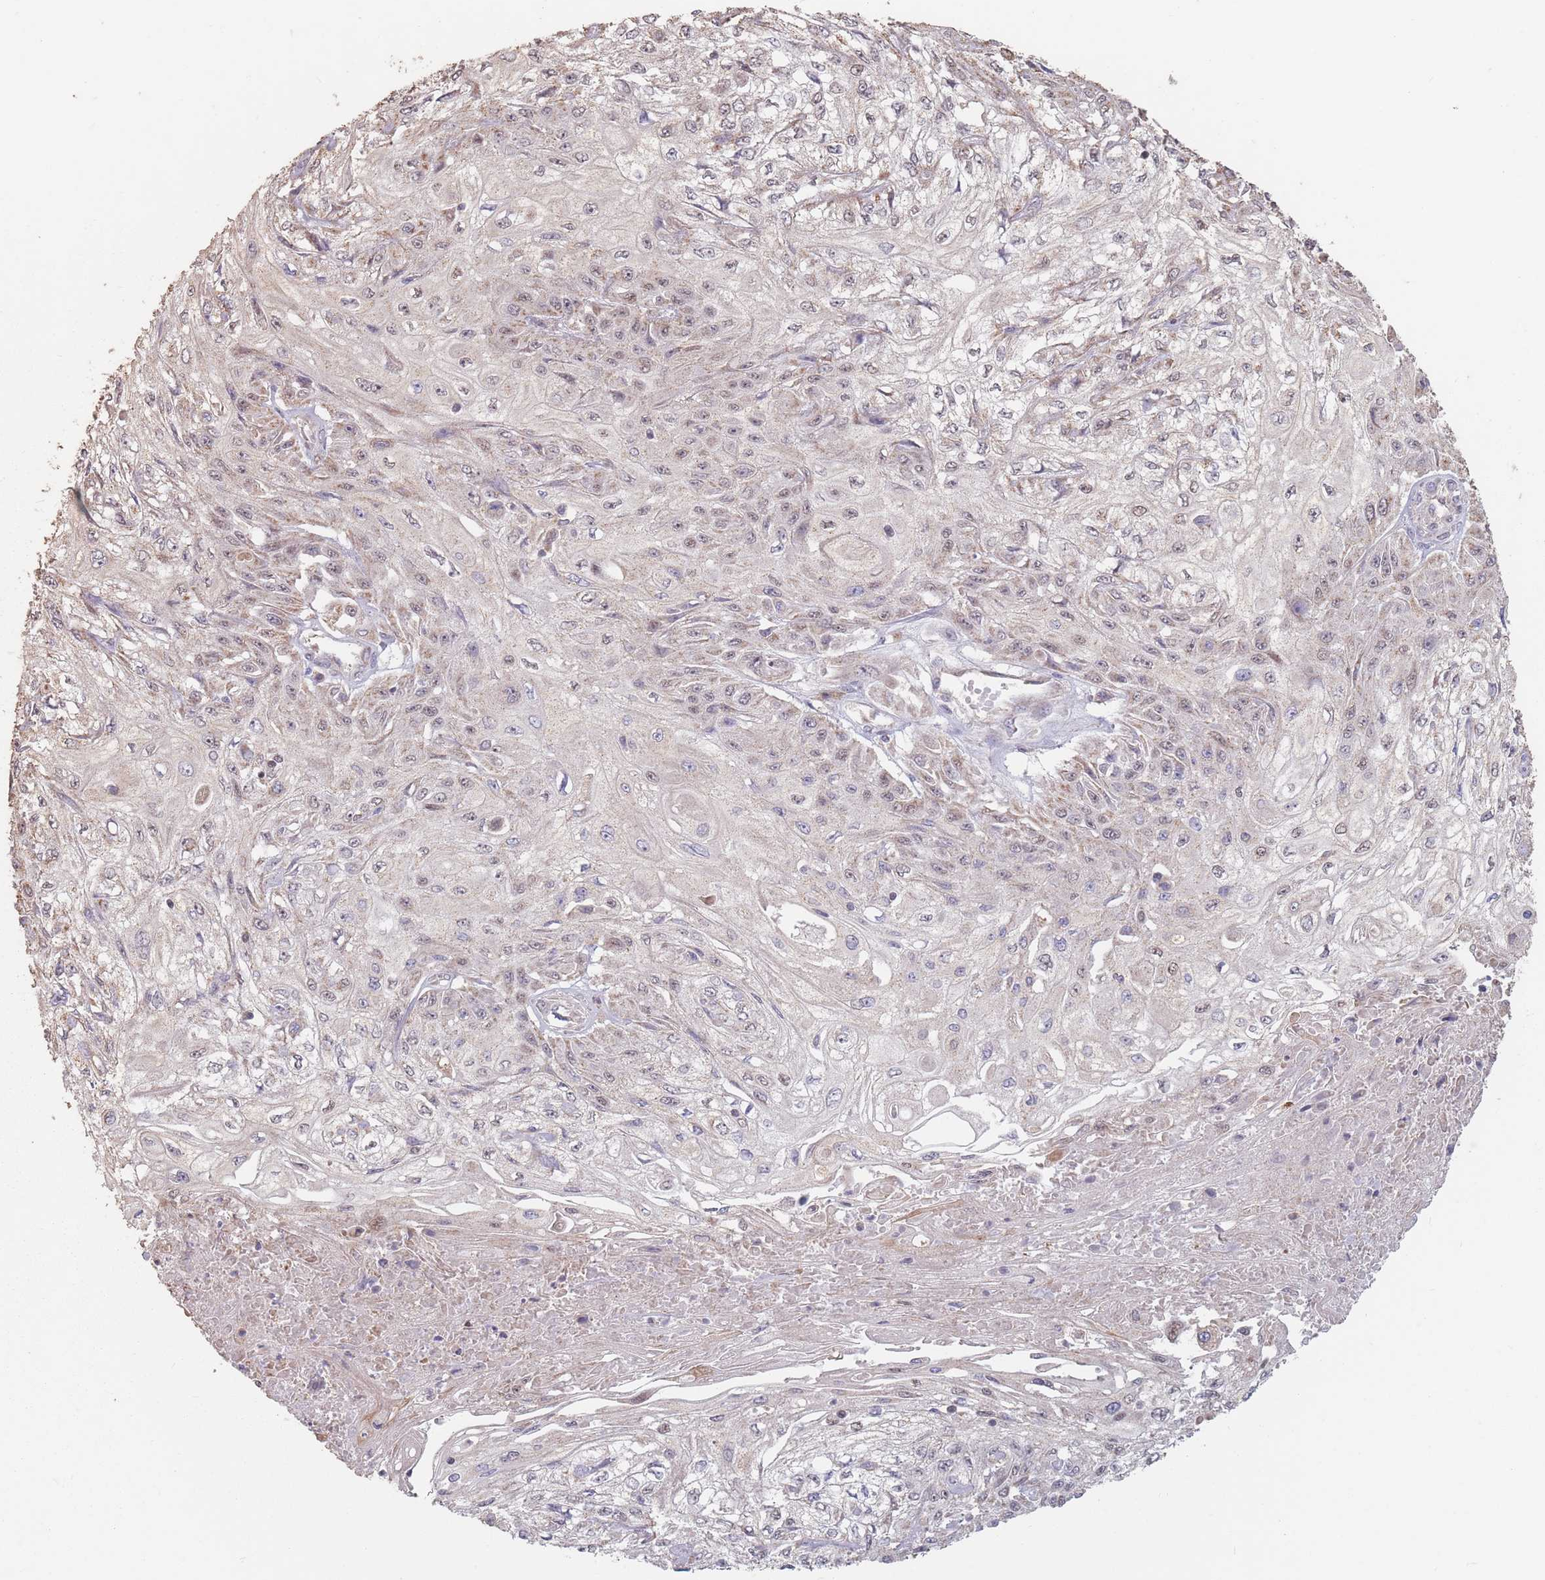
{"staining": {"intensity": "weak", "quantity": "25%-75%", "location": "nuclear"}, "tissue": "skin cancer", "cell_type": "Tumor cells", "image_type": "cancer", "snomed": [{"axis": "morphology", "description": "Squamous cell carcinoma, NOS"}, {"axis": "morphology", "description": "Squamous cell carcinoma, metastatic, NOS"}, {"axis": "topography", "description": "Skin"}, {"axis": "topography", "description": "Lymph node"}], "caption": "IHC histopathology image of human metastatic squamous cell carcinoma (skin) stained for a protein (brown), which reveals low levels of weak nuclear staining in about 25%-75% of tumor cells.", "gene": "VPS52", "patient": {"sex": "male", "age": 75}}